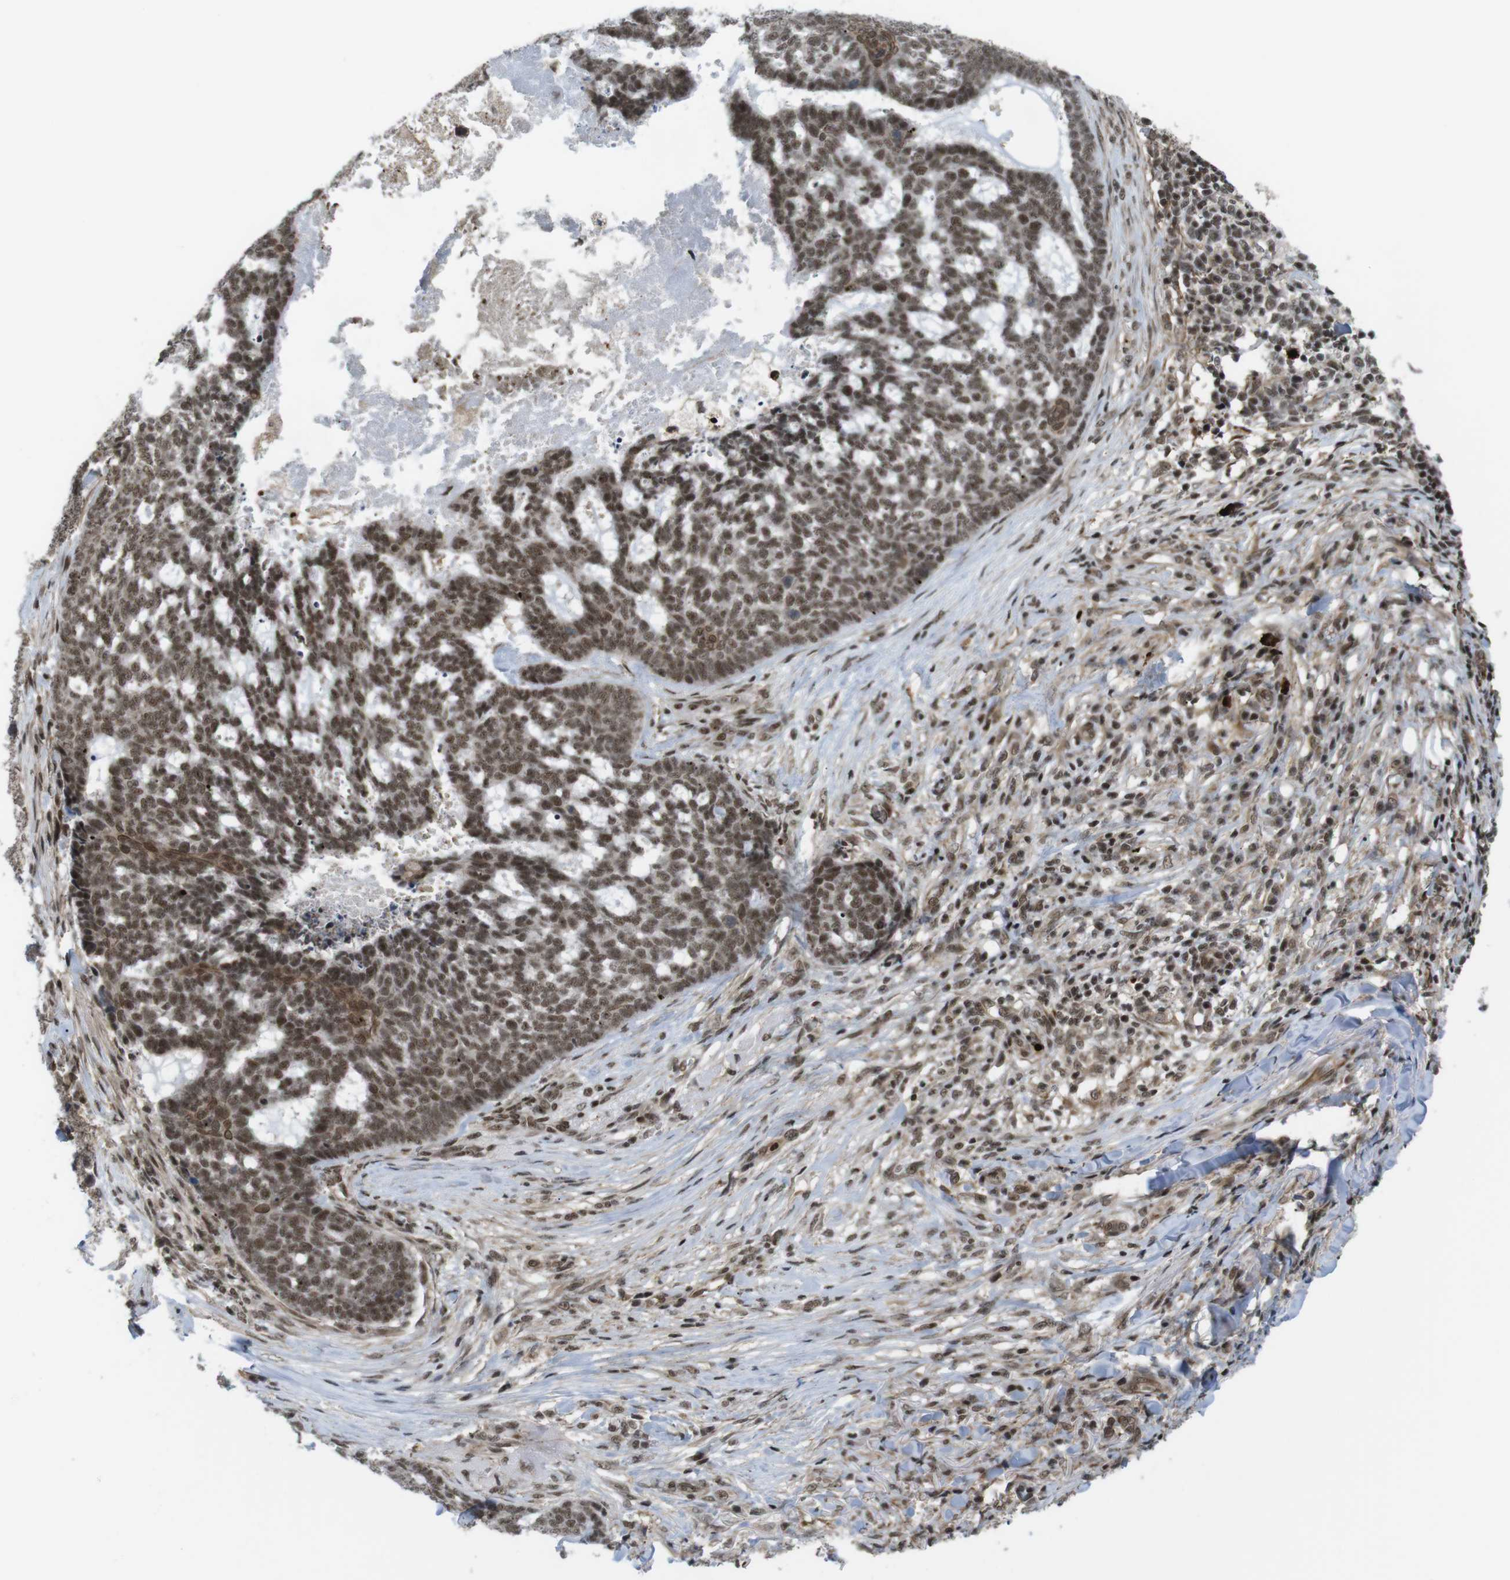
{"staining": {"intensity": "moderate", "quantity": ">75%", "location": "cytoplasmic/membranous,nuclear"}, "tissue": "skin cancer", "cell_type": "Tumor cells", "image_type": "cancer", "snomed": [{"axis": "morphology", "description": "Basal cell carcinoma"}, {"axis": "topography", "description": "Skin"}], "caption": "Immunohistochemistry (DAB) staining of human skin cancer demonstrates moderate cytoplasmic/membranous and nuclear protein positivity in about >75% of tumor cells.", "gene": "SP2", "patient": {"sex": "male", "age": 84}}